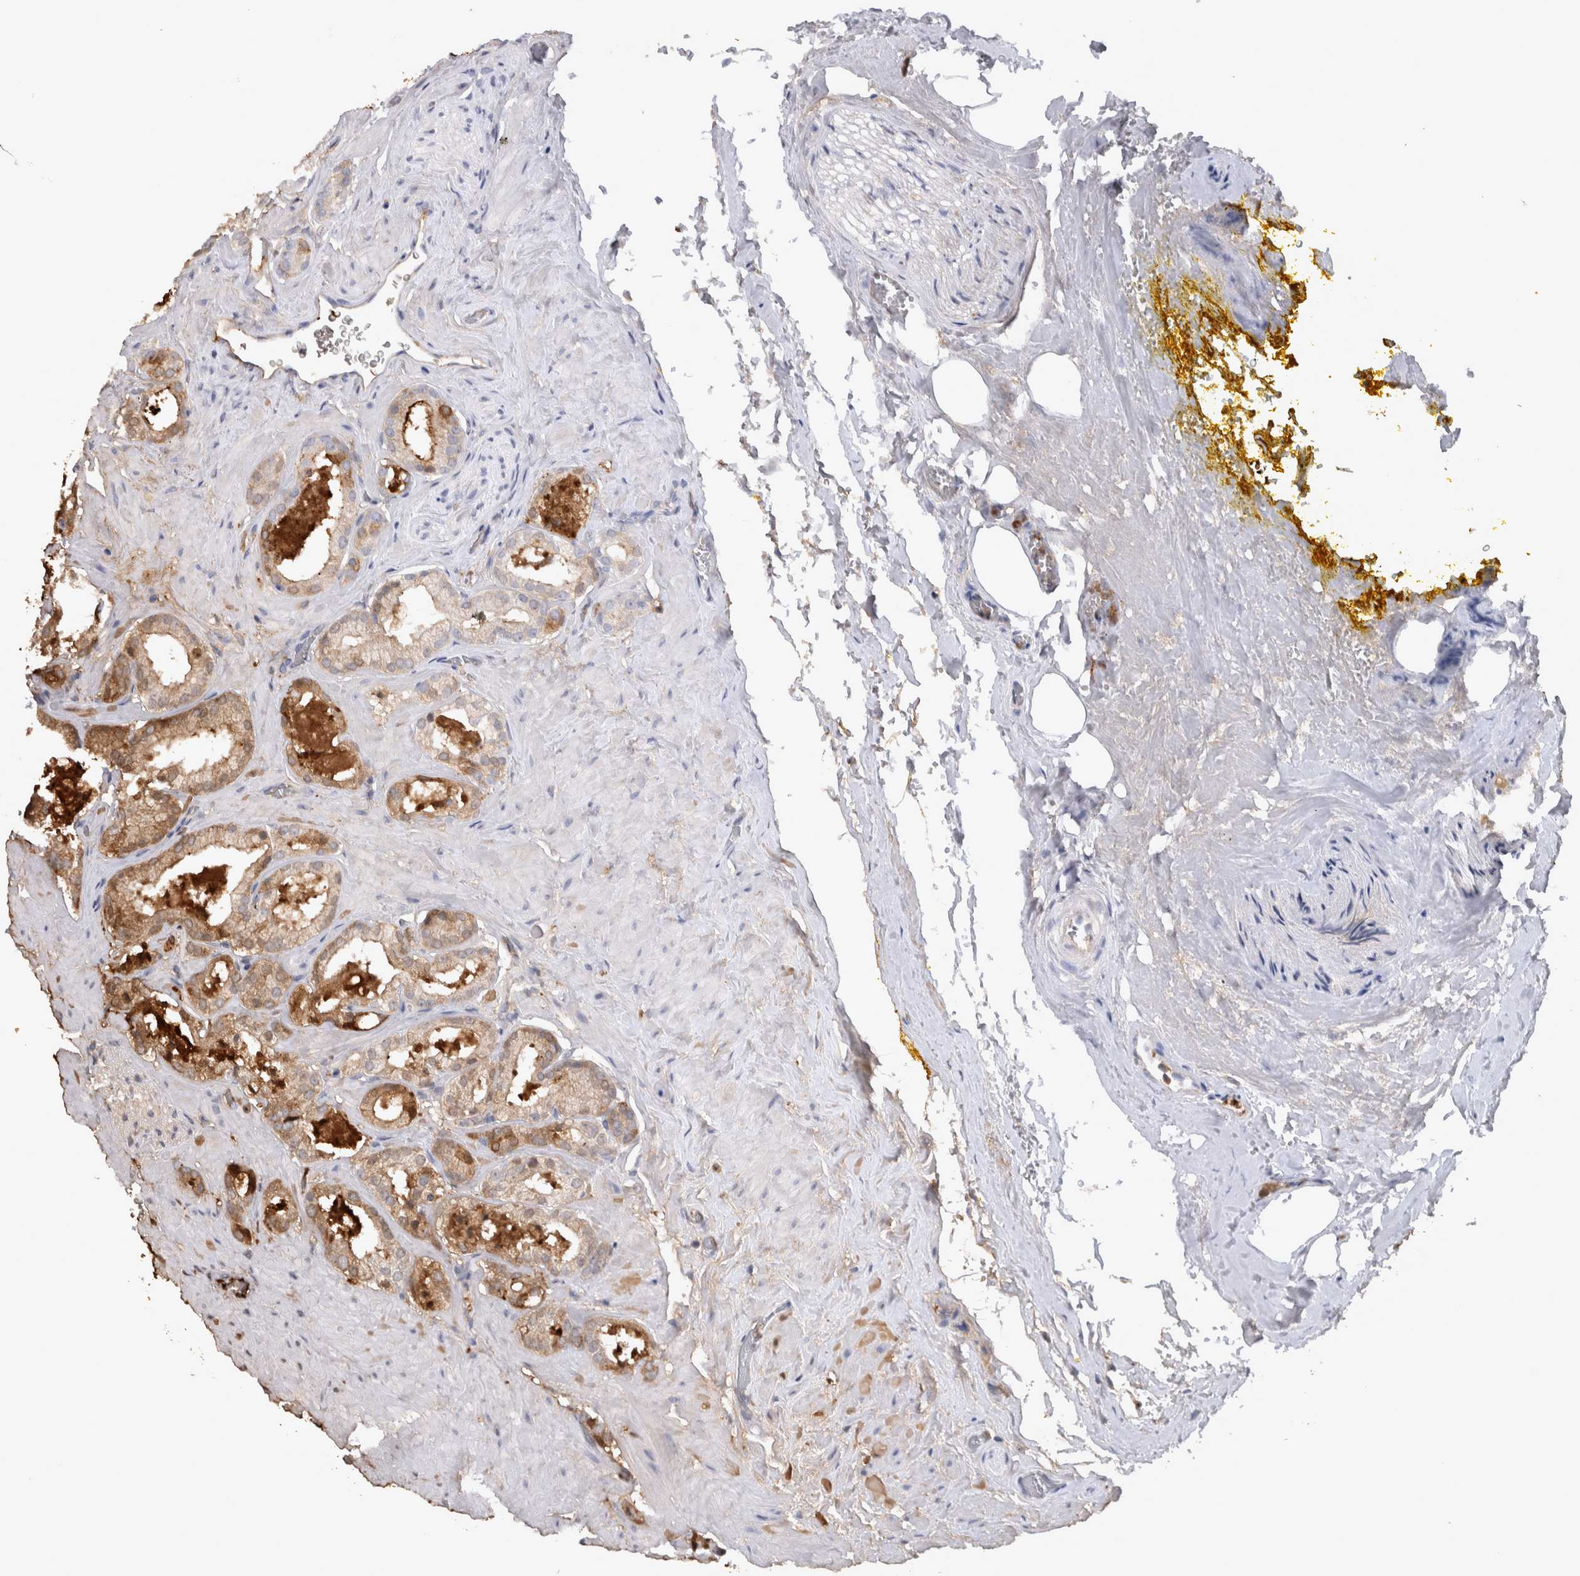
{"staining": {"intensity": "moderate", "quantity": ">75%", "location": "cytoplasmic/membranous"}, "tissue": "prostate cancer", "cell_type": "Tumor cells", "image_type": "cancer", "snomed": [{"axis": "morphology", "description": "Adenocarcinoma, High grade"}, {"axis": "topography", "description": "Prostate"}], "caption": "High-grade adenocarcinoma (prostate) stained with IHC exhibits moderate cytoplasmic/membranous positivity in approximately >75% of tumor cells. (IHC, brightfield microscopy, high magnification).", "gene": "MSMB", "patient": {"sex": "male", "age": 64}}